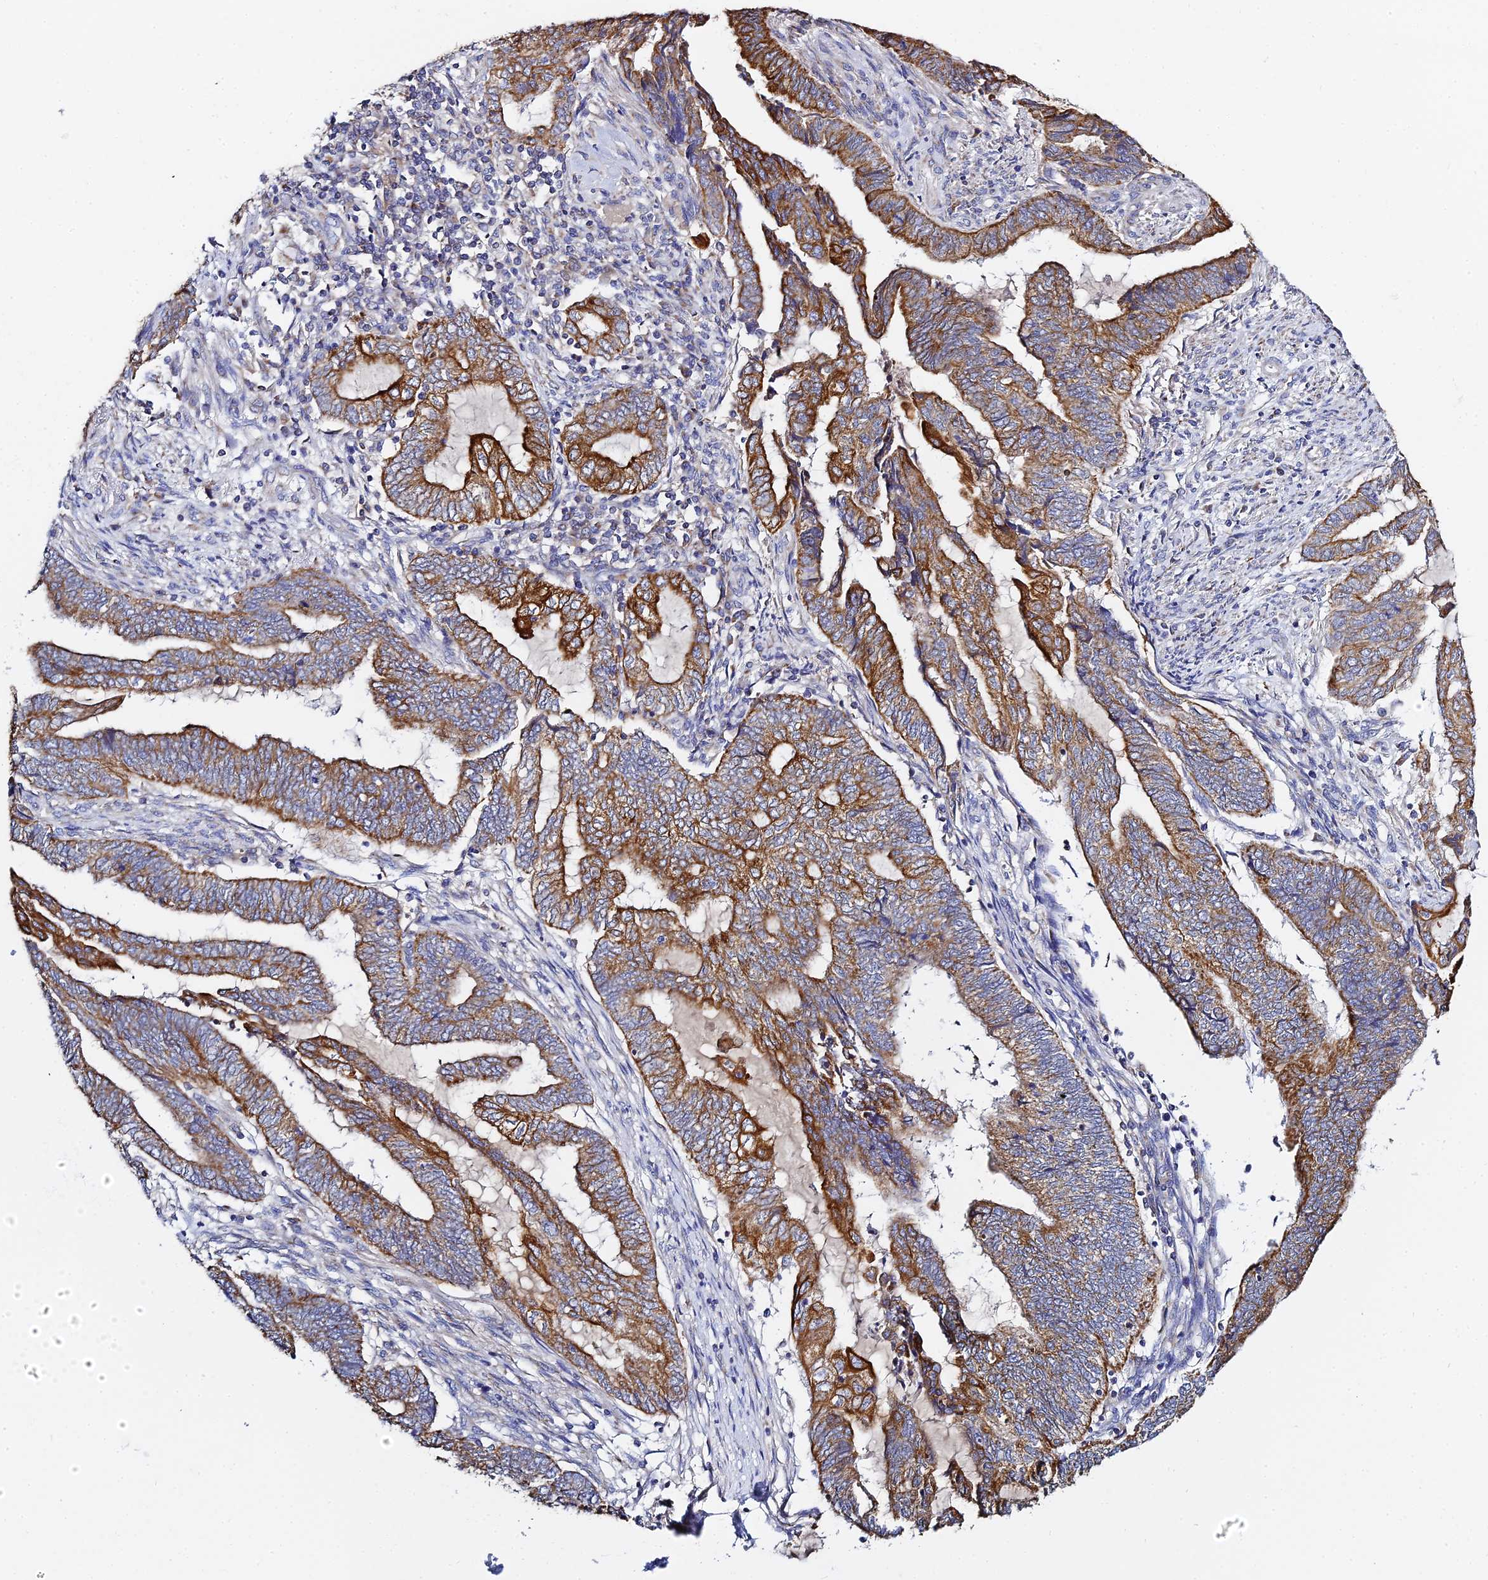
{"staining": {"intensity": "strong", "quantity": "25%-75%", "location": "cytoplasmic/membranous"}, "tissue": "endometrial cancer", "cell_type": "Tumor cells", "image_type": "cancer", "snomed": [{"axis": "morphology", "description": "Adenocarcinoma, NOS"}, {"axis": "topography", "description": "Uterus"}, {"axis": "topography", "description": "Endometrium"}], "caption": "Protein analysis of adenocarcinoma (endometrial) tissue shows strong cytoplasmic/membranous expression in approximately 25%-75% of tumor cells.", "gene": "ZXDA", "patient": {"sex": "female", "age": 70}}